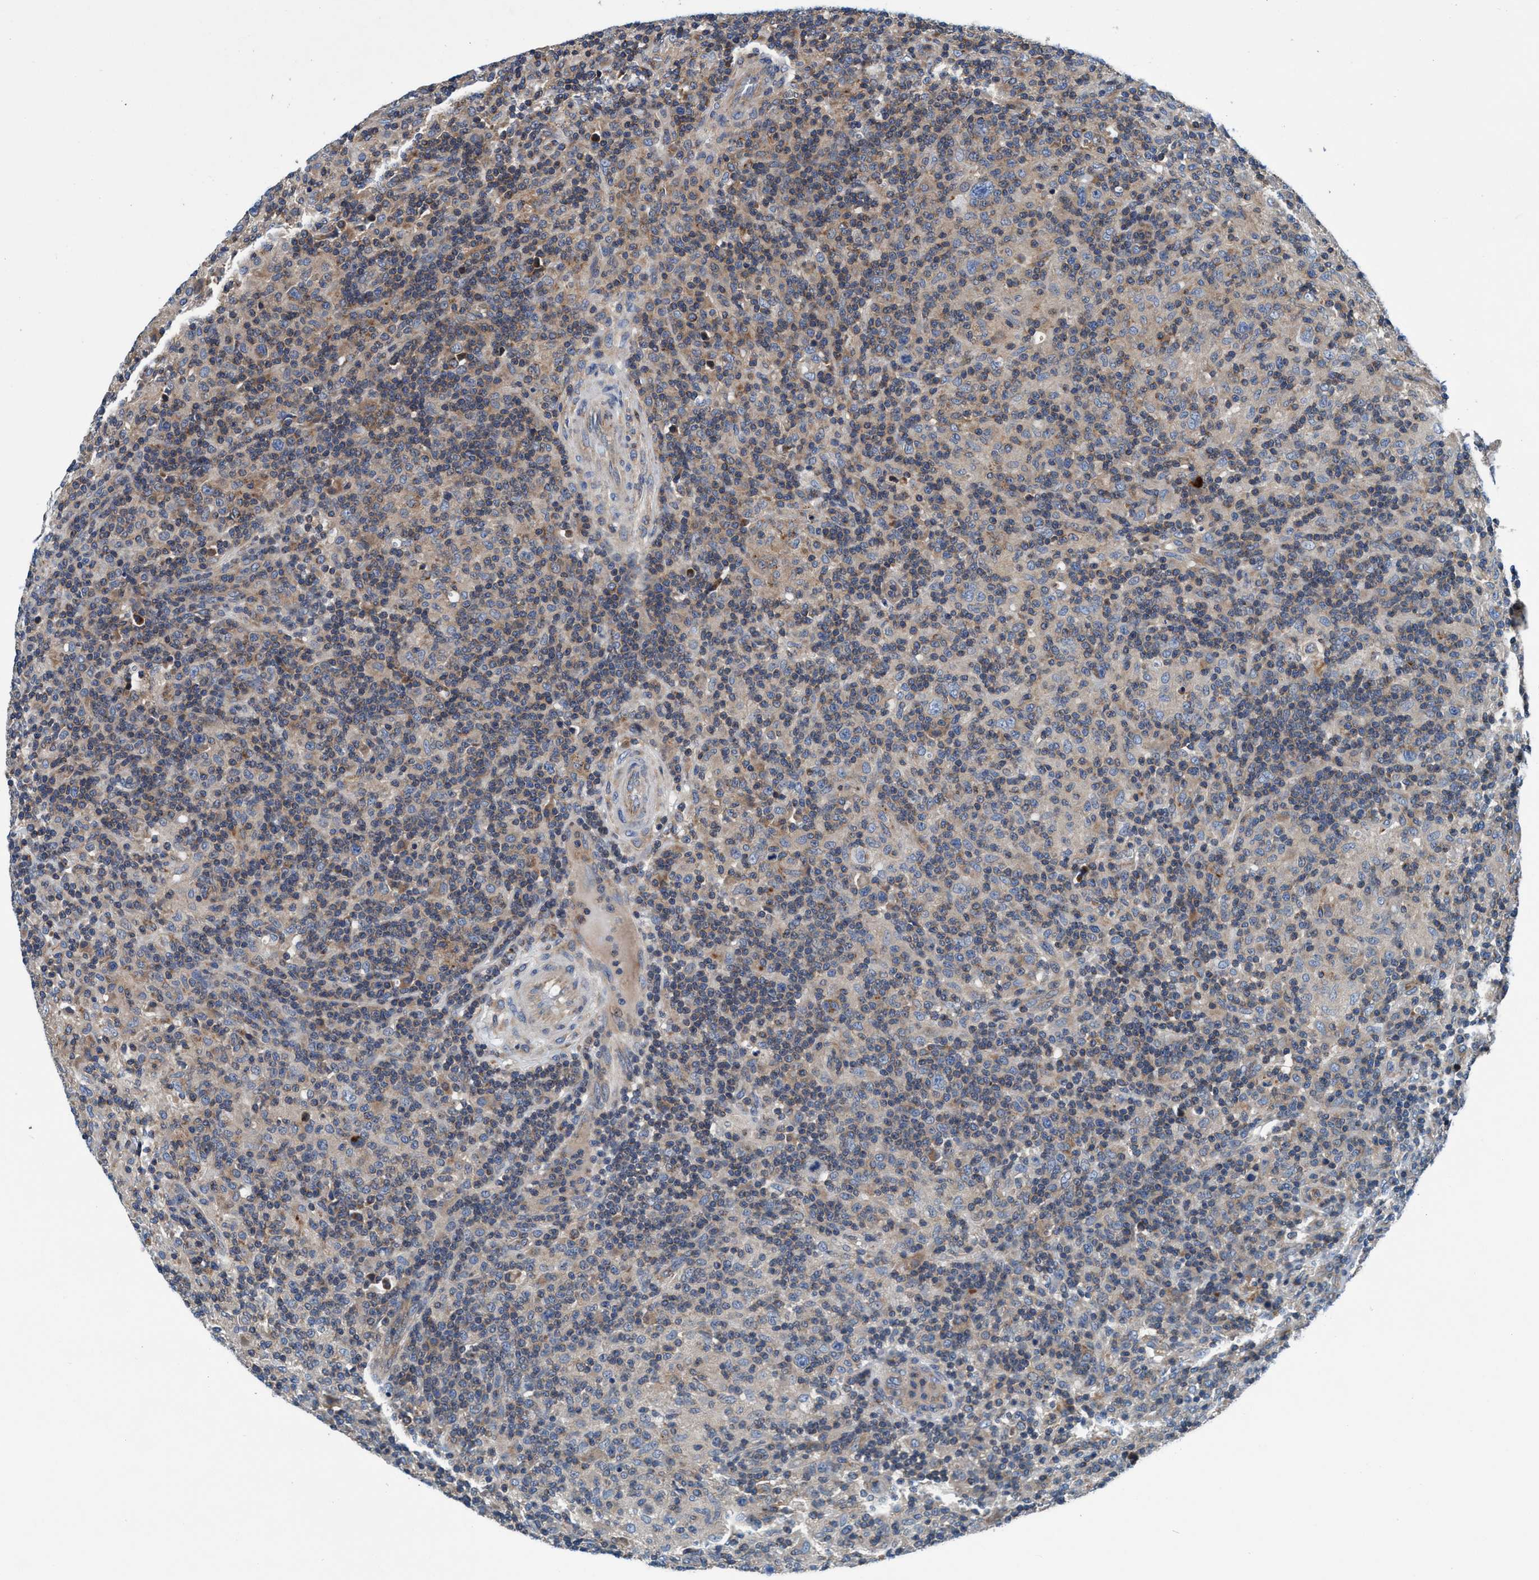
{"staining": {"intensity": "negative", "quantity": "none", "location": "none"}, "tissue": "lymphoma", "cell_type": "Tumor cells", "image_type": "cancer", "snomed": [{"axis": "morphology", "description": "Hodgkin's disease, NOS"}, {"axis": "topography", "description": "Lymph node"}], "caption": "A high-resolution photomicrograph shows immunohistochemistry (IHC) staining of lymphoma, which shows no significant expression in tumor cells.", "gene": "ENDOG", "patient": {"sex": "male", "age": 70}}